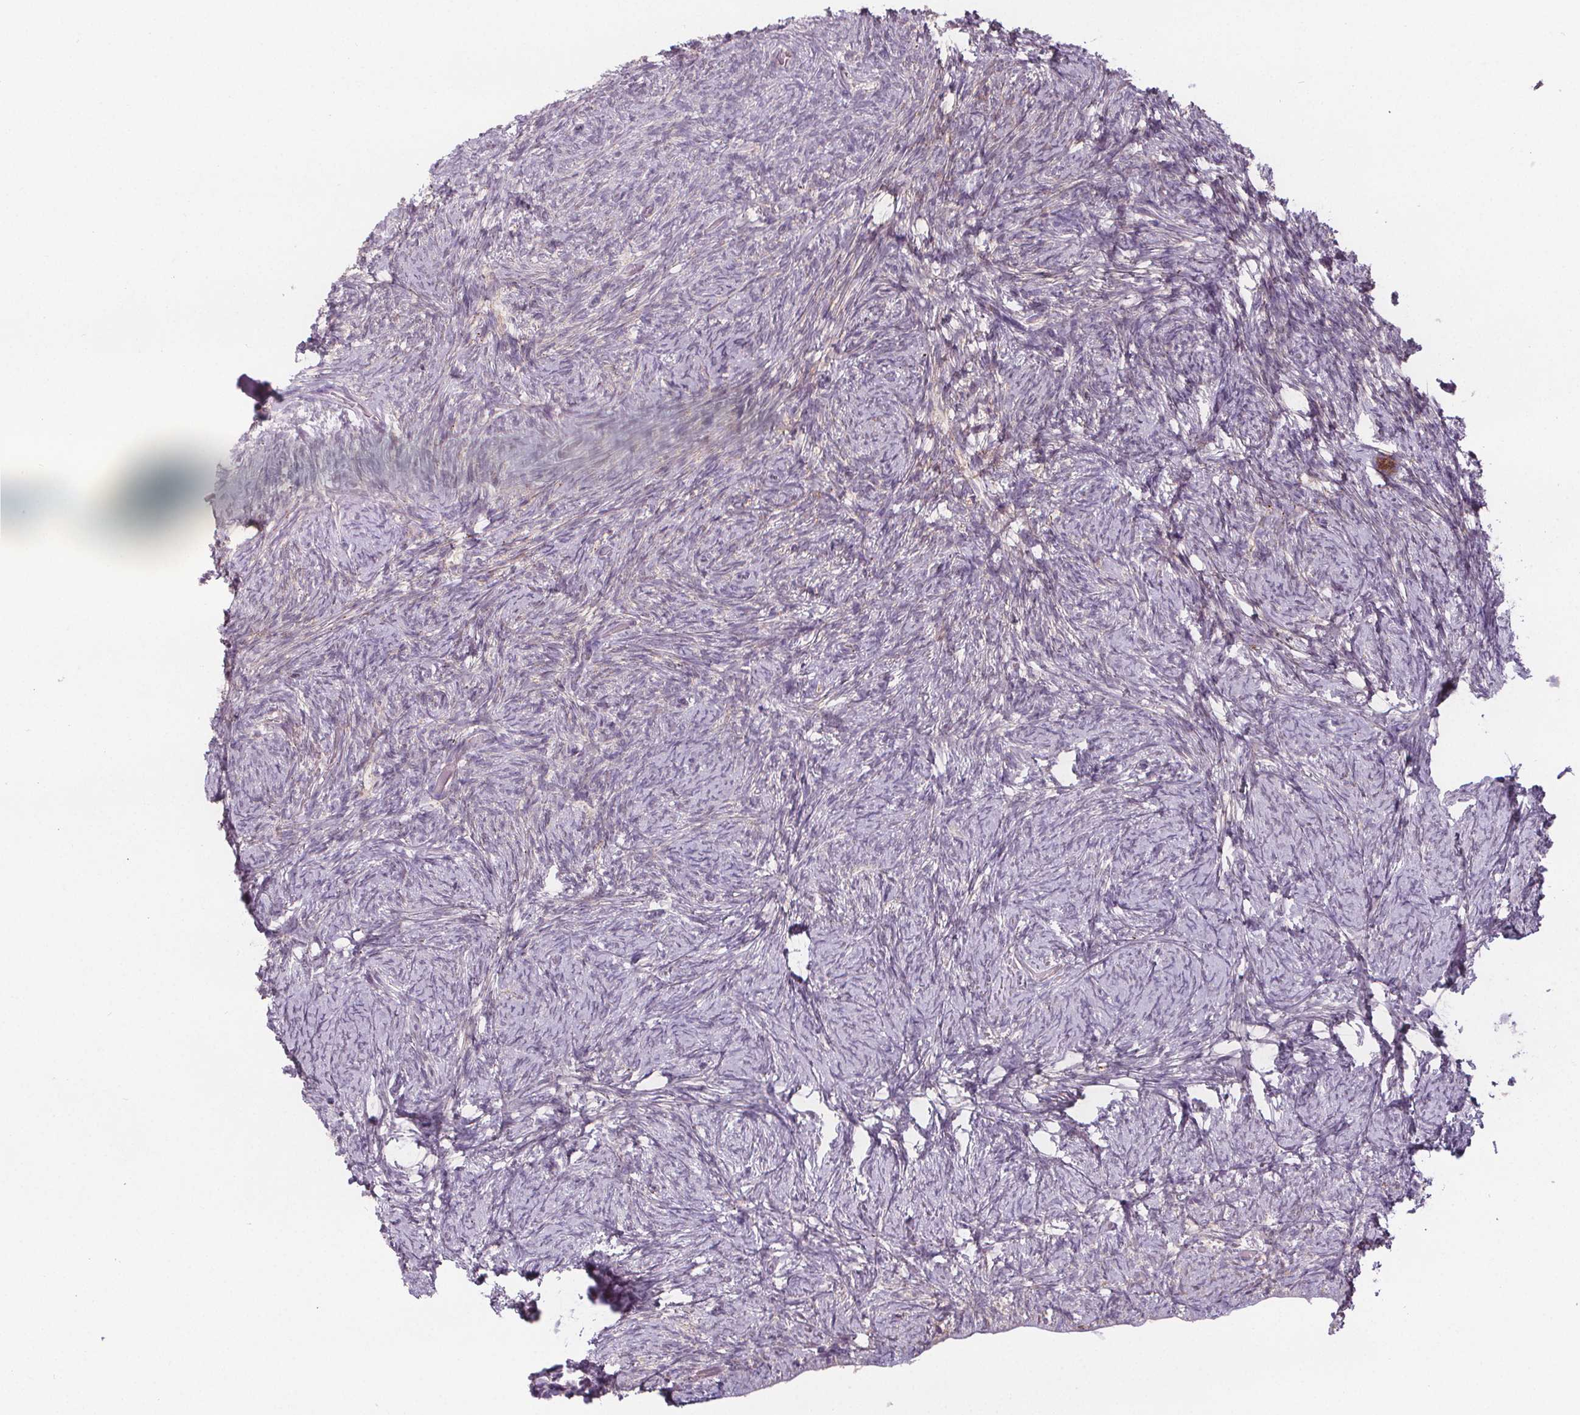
{"staining": {"intensity": "negative", "quantity": "none", "location": "none"}, "tissue": "ovary", "cell_type": "Ovarian stroma cells", "image_type": "normal", "snomed": [{"axis": "morphology", "description": "Normal tissue, NOS"}, {"axis": "topography", "description": "Ovary"}], "caption": "This is an IHC photomicrograph of normal ovary. There is no staining in ovarian stroma cells.", "gene": "ATP1A1", "patient": {"sex": "female", "age": 34}}